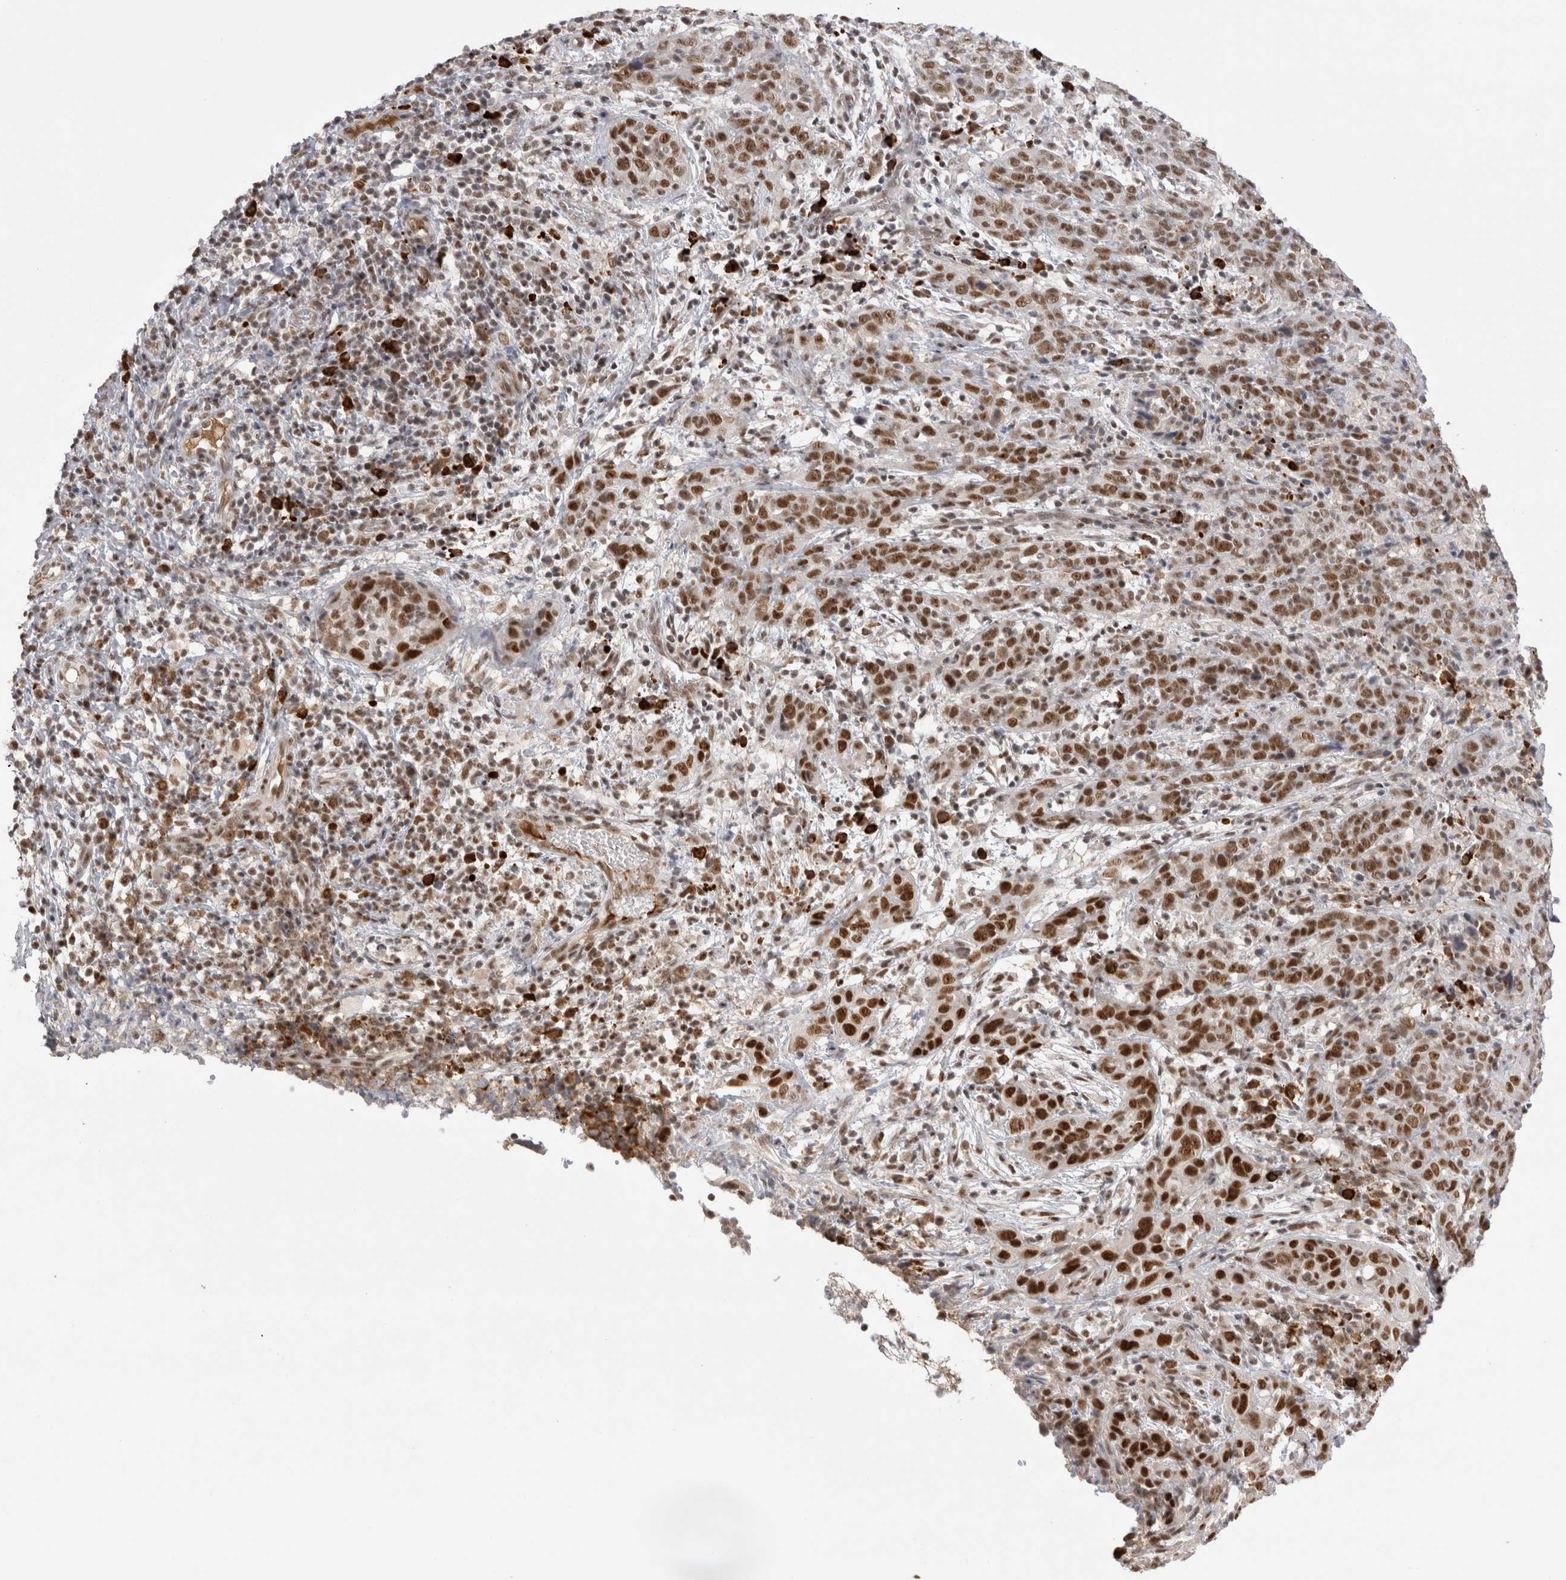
{"staining": {"intensity": "strong", "quantity": "25%-75%", "location": "nuclear"}, "tissue": "cervical cancer", "cell_type": "Tumor cells", "image_type": "cancer", "snomed": [{"axis": "morphology", "description": "Squamous cell carcinoma, NOS"}, {"axis": "topography", "description": "Cervix"}], "caption": "A brown stain shows strong nuclear expression of a protein in cervical cancer tumor cells.", "gene": "ZNF24", "patient": {"sex": "female", "age": 46}}